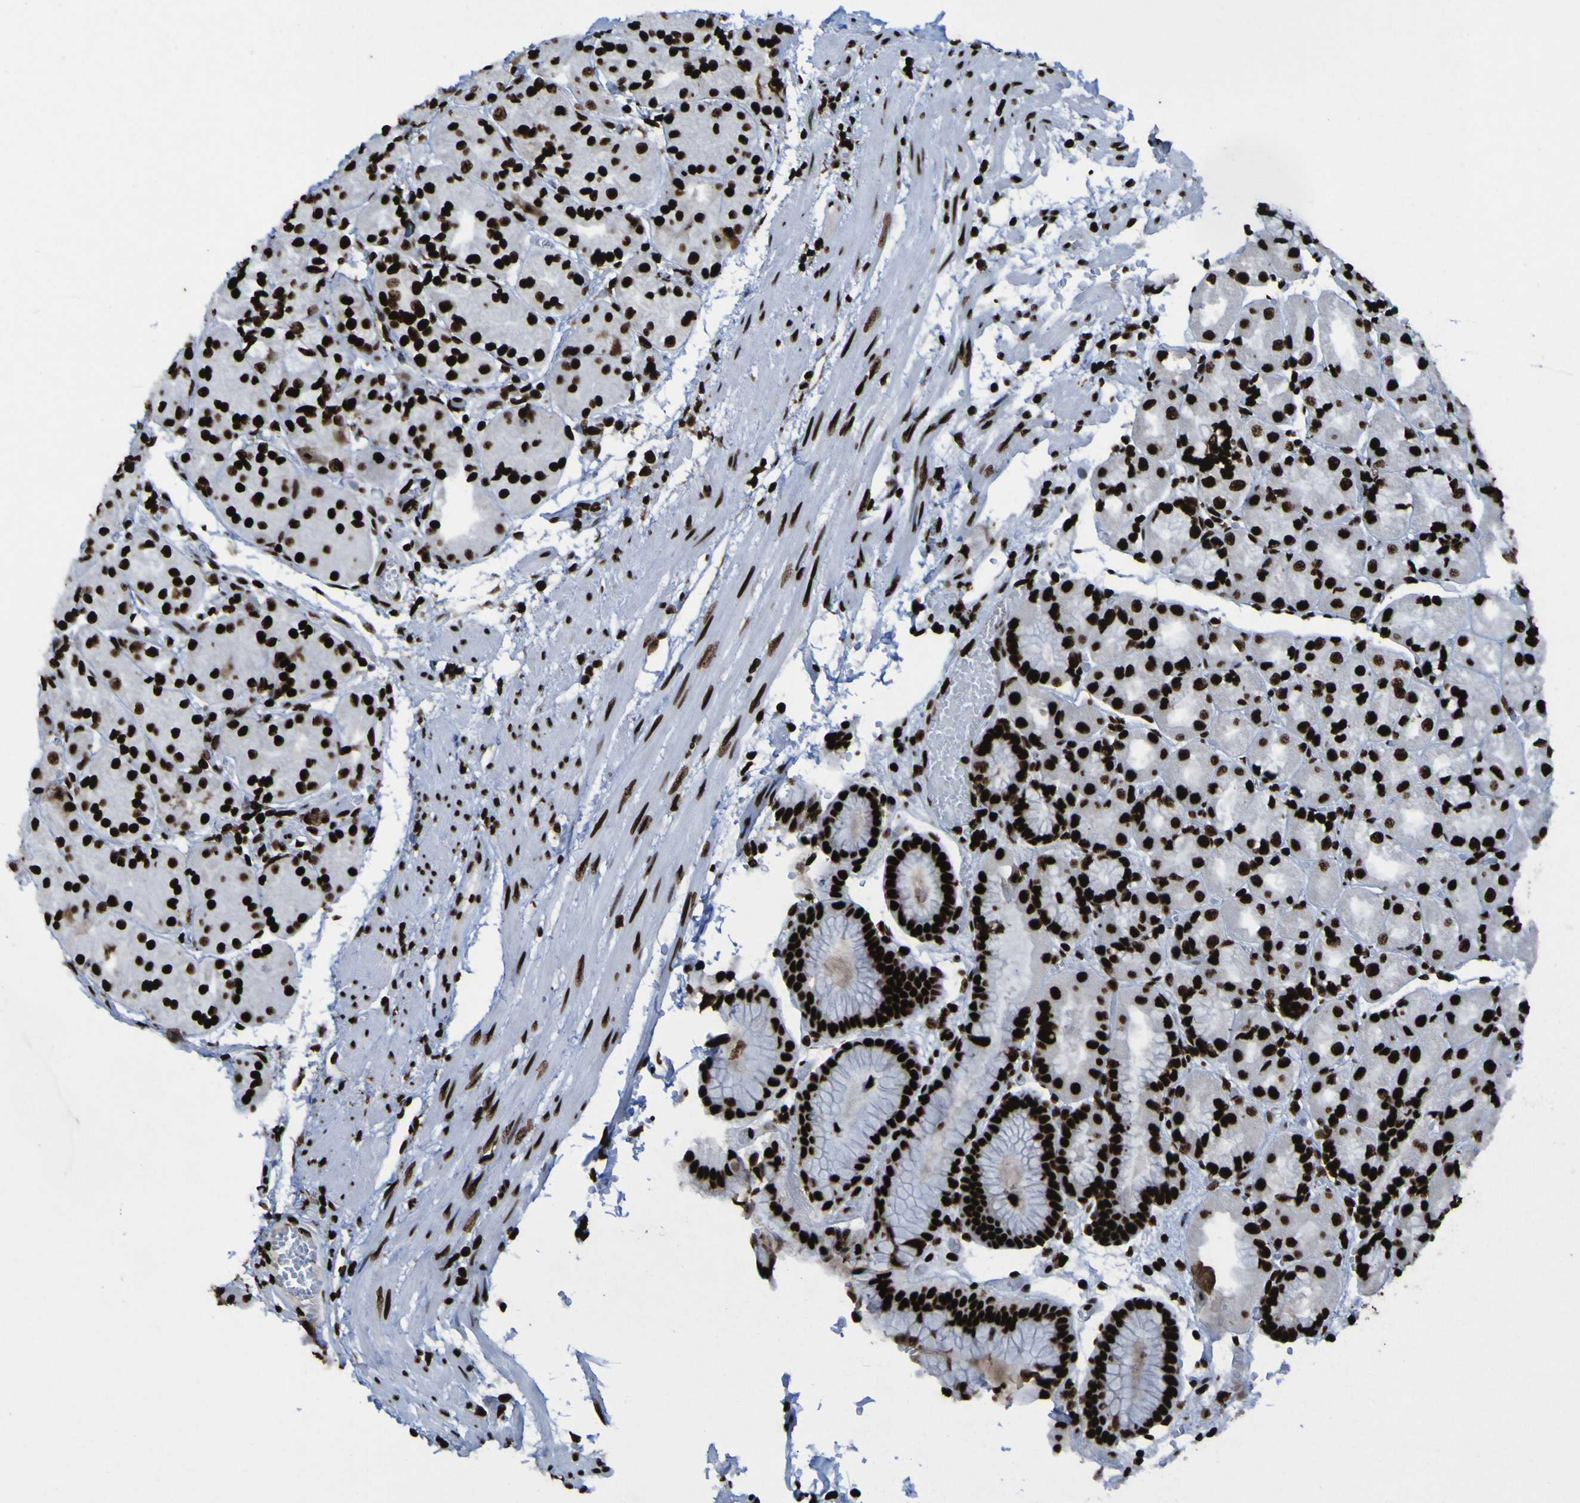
{"staining": {"intensity": "strong", "quantity": ">75%", "location": "nuclear"}, "tissue": "stomach", "cell_type": "Glandular cells", "image_type": "normal", "snomed": [{"axis": "morphology", "description": "Normal tissue, NOS"}, {"axis": "topography", "description": "Stomach, upper"}], "caption": "This is a micrograph of immunohistochemistry (IHC) staining of unremarkable stomach, which shows strong staining in the nuclear of glandular cells.", "gene": "NPM1", "patient": {"sex": "male", "age": 72}}